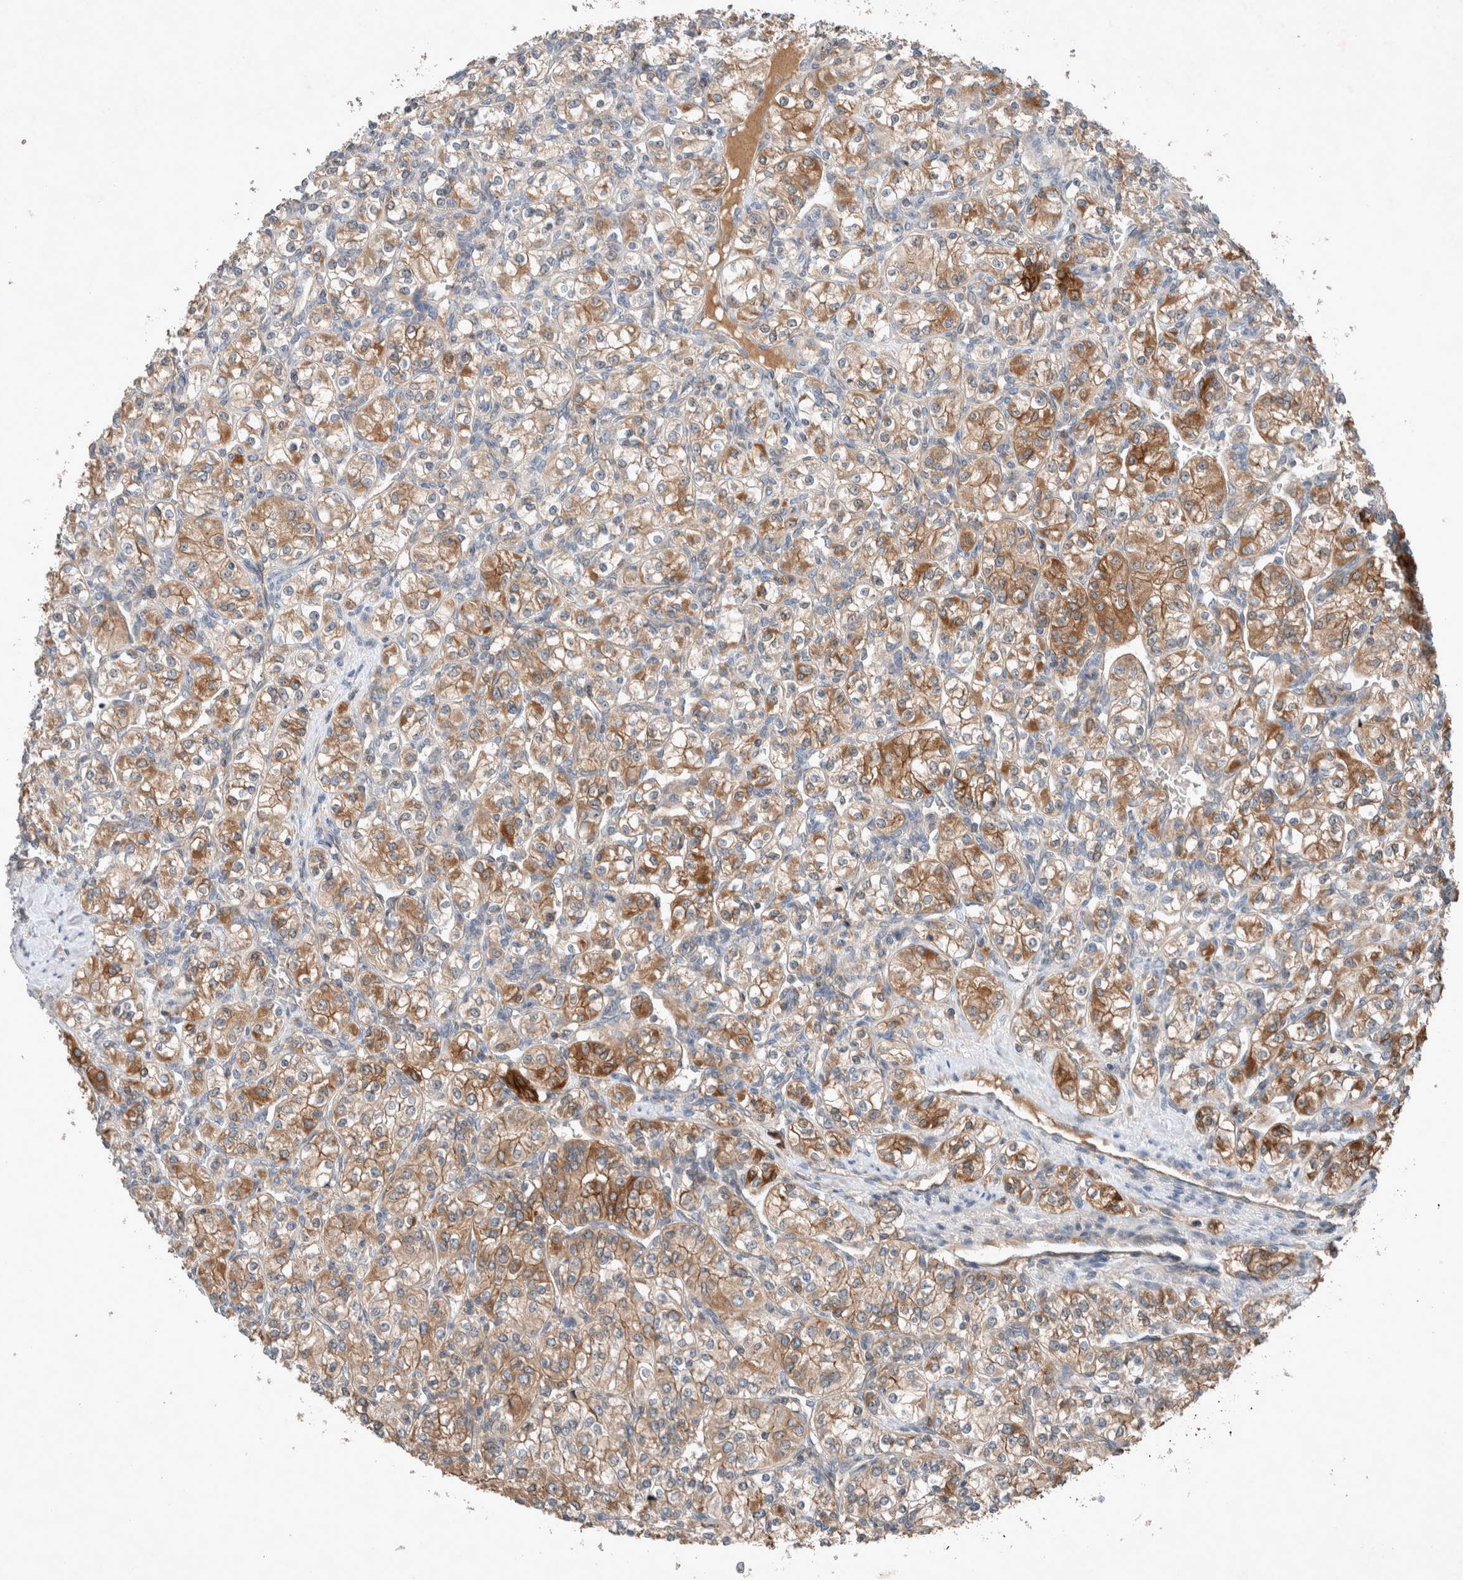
{"staining": {"intensity": "moderate", "quantity": ">75%", "location": "cytoplasmic/membranous"}, "tissue": "renal cancer", "cell_type": "Tumor cells", "image_type": "cancer", "snomed": [{"axis": "morphology", "description": "Adenocarcinoma, NOS"}, {"axis": "topography", "description": "Kidney"}], "caption": "Protein staining exhibits moderate cytoplasmic/membranous expression in approximately >75% of tumor cells in renal adenocarcinoma.", "gene": "UGCG", "patient": {"sex": "male", "age": 77}}